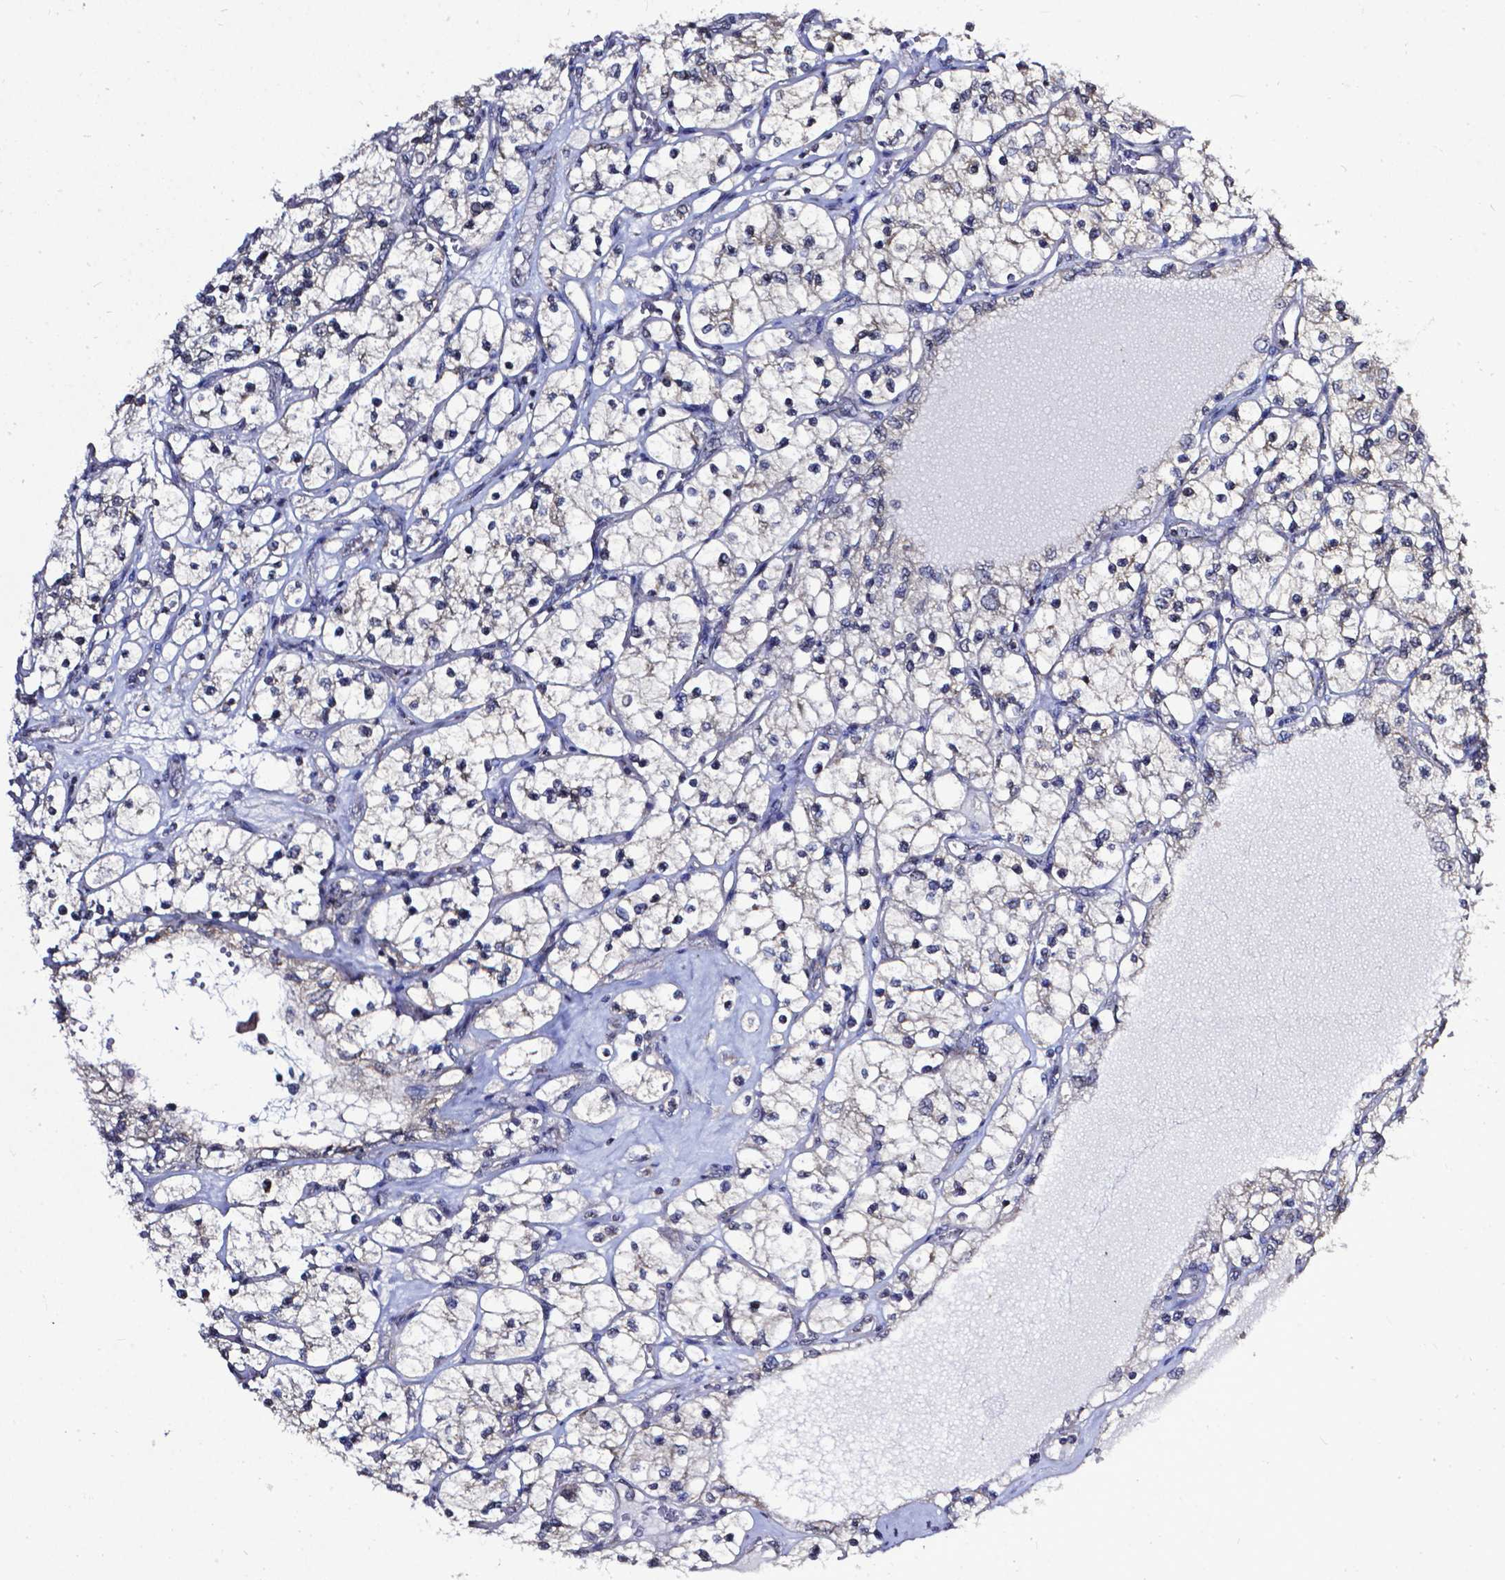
{"staining": {"intensity": "negative", "quantity": "none", "location": "none"}, "tissue": "renal cancer", "cell_type": "Tumor cells", "image_type": "cancer", "snomed": [{"axis": "morphology", "description": "Adenocarcinoma, NOS"}, {"axis": "topography", "description": "Kidney"}], "caption": "Protein analysis of renal cancer exhibits no significant expression in tumor cells.", "gene": "OTUB1", "patient": {"sex": "female", "age": 69}}